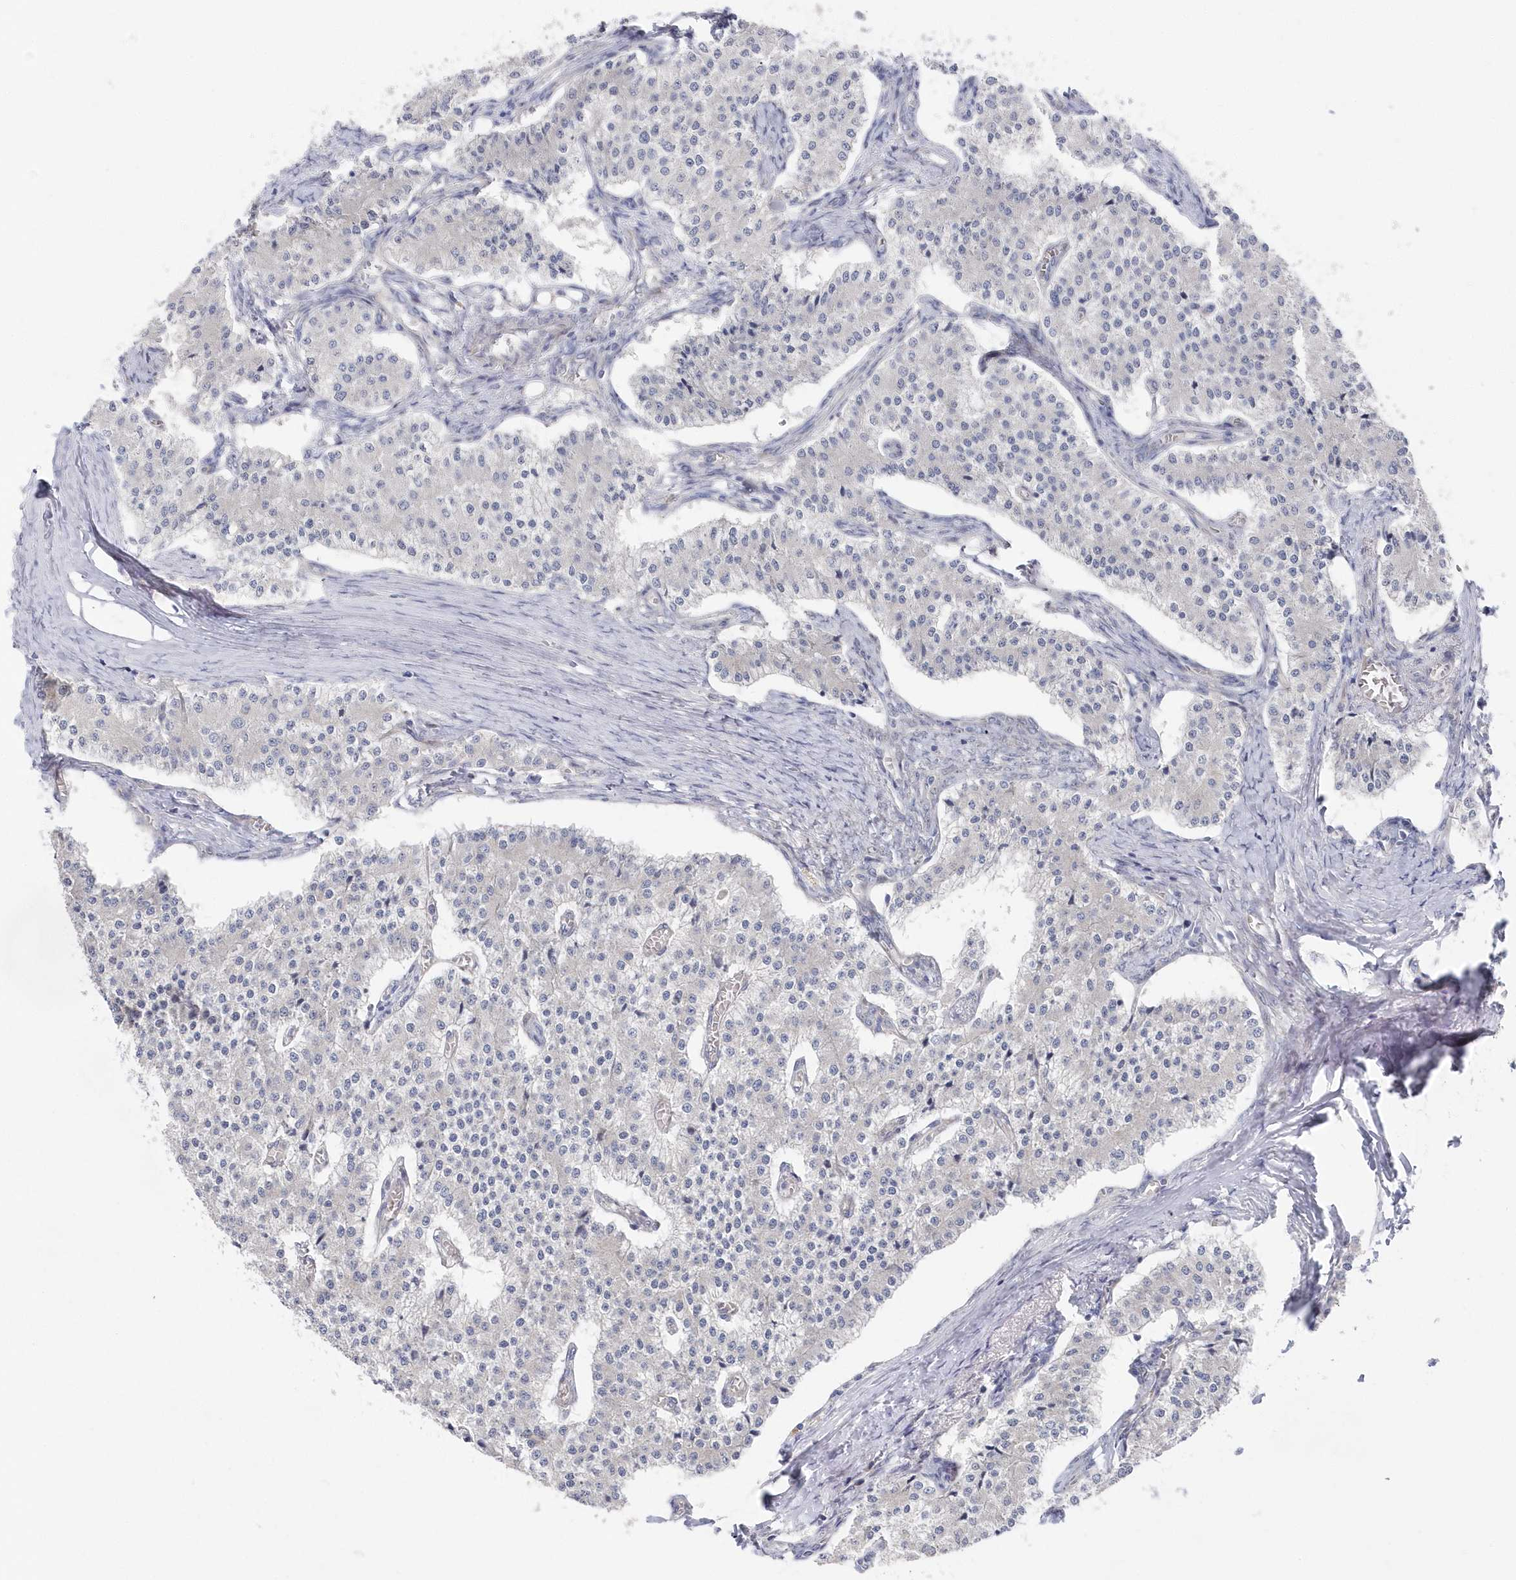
{"staining": {"intensity": "negative", "quantity": "none", "location": "none"}, "tissue": "carcinoid", "cell_type": "Tumor cells", "image_type": "cancer", "snomed": [{"axis": "morphology", "description": "Carcinoid, malignant, NOS"}, {"axis": "topography", "description": "Colon"}], "caption": "Protein analysis of carcinoid exhibits no significant positivity in tumor cells.", "gene": "KIAA1586", "patient": {"sex": "female", "age": 52}}